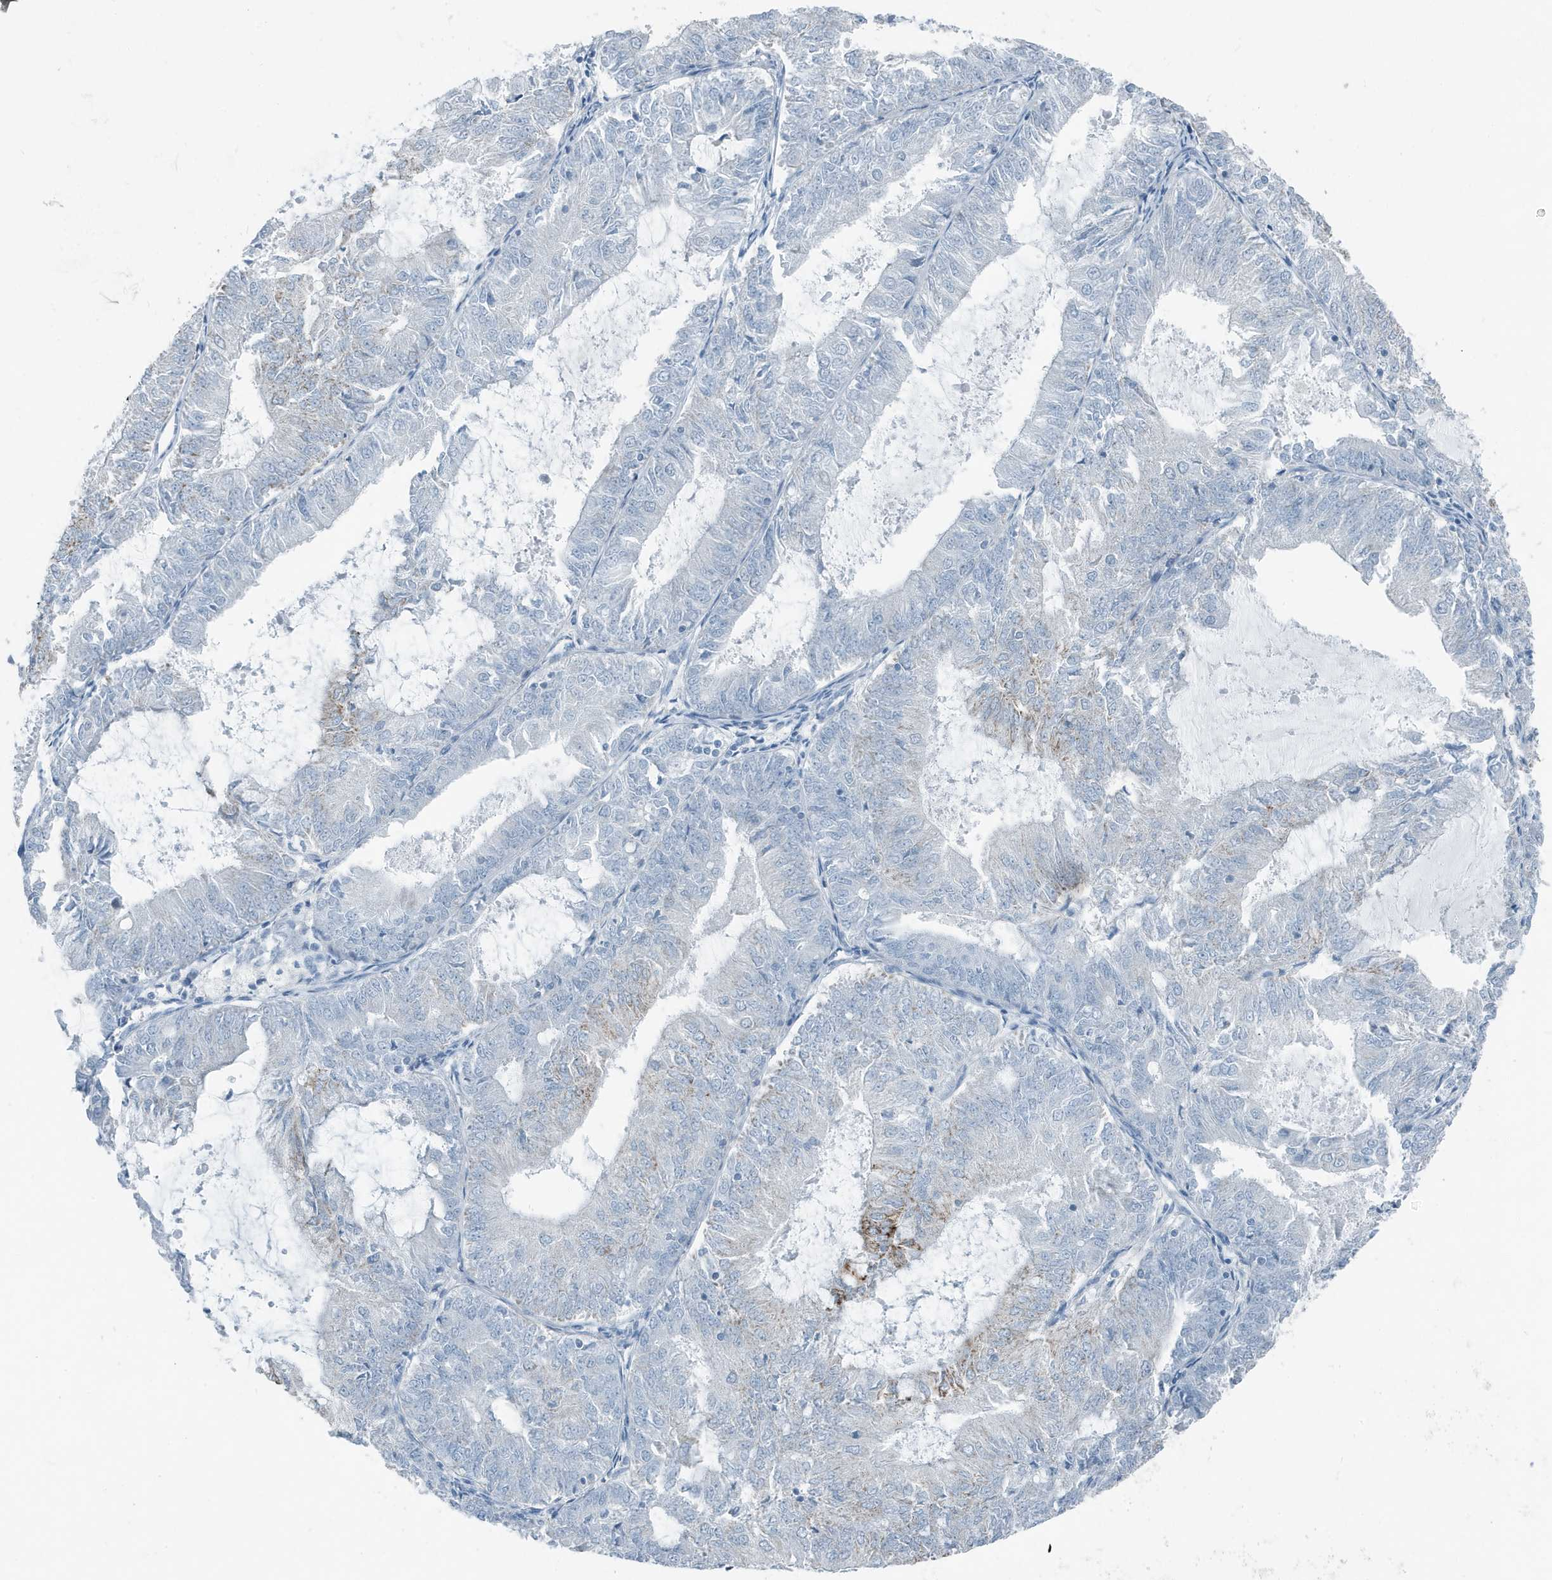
{"staining": {"intensity": "weak", "quantity": "<25%", "location": "cytoplasmic/membranous"}, "tissue": "endometrial cancer", "cell_type": "Tumor cells", "image_type": "cancer", "snomed": [{"axis": "morphology", "description": "Adenocarcinoma, NOS"}, {"axis": "topography", "description": "Endometrium"}], "caption": "This is an immunohistochemistry (IHC) histopathology image of endometrial cancer. There is no positivity in tumor cells.", "gene": "FAM162A", "patient": {"sex": "female", "age": 57}}